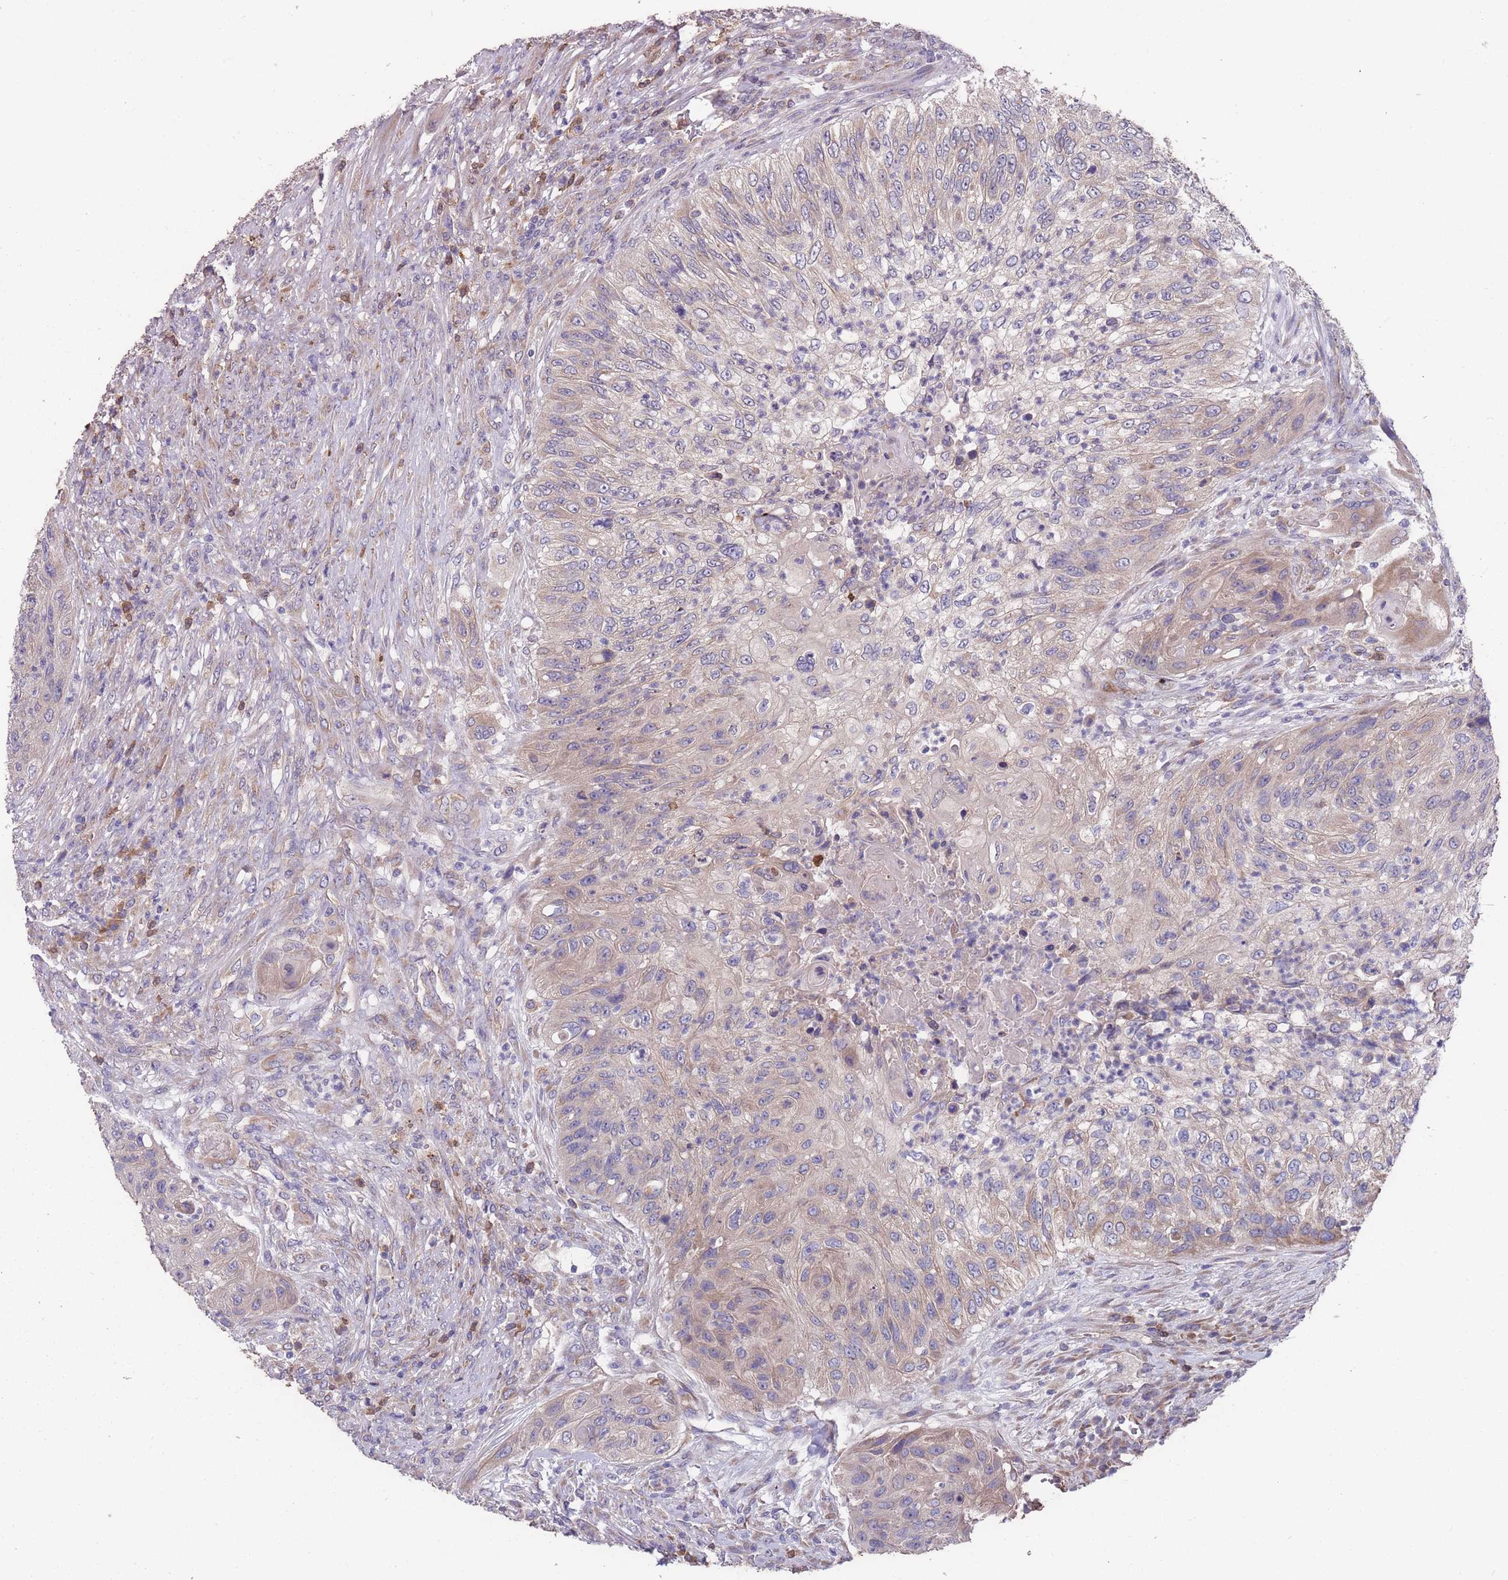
{"staining": {"intensity": "weak", "quantity": "25%-75%", "location": "cytoplasmic/membranous"}, "tissue": "urothelial cancer", "cell_type": "Tumor cells", "image_type": "cancer", "snomed": [{"axis": "morphology", "description": "Urothelial carcinoma, High grade"}, {"axis": "topography", "description": "Urinary bladder"}], "caption": "Immunohistochemical staining of human high-grade urothelial carcinoma shows low levels of weak cytoplasmic/membranous protein expression in about 25%-75% of tumor cells.", "gene": "STIM2", "patient": {"sex": "female", "age": 60}}